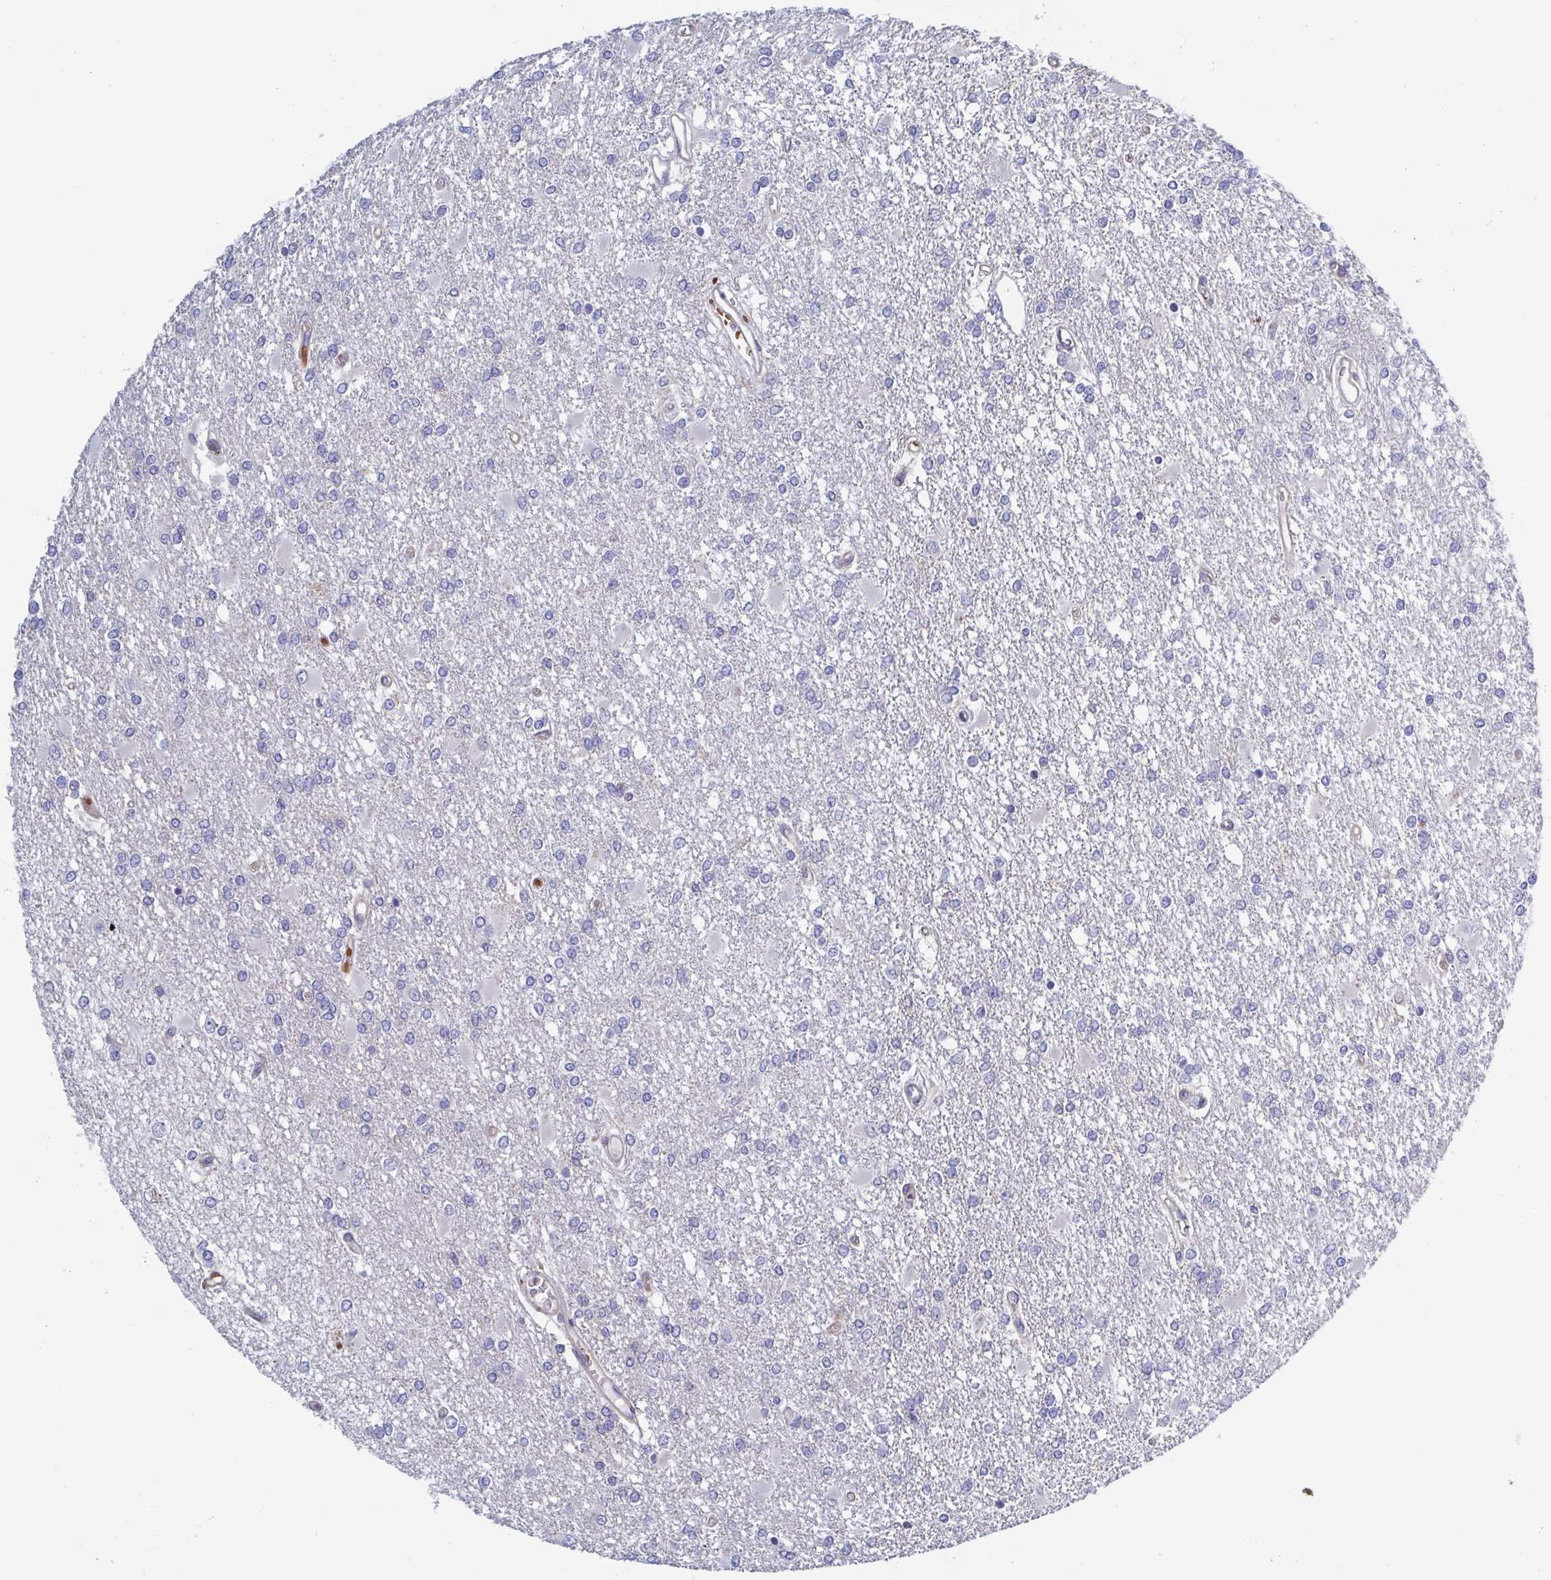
{"staining": {"intensity": "negative", "quantity": "none", "location": "none"}, "tissue": "glioma", "cell_type": "Tumor cells", "image_type": "cancer", "snomed": [{"axis": "morphology", "description": "Glioma, malignant, High grade"}, {"axis": "topography", "description": "Cerebral cortex"}], "caption": "Tumor cells show no significant staining in malignant high-grade glioma.", "gene": "LRRC38", "patient": {"sex": "male", "age": 79}}